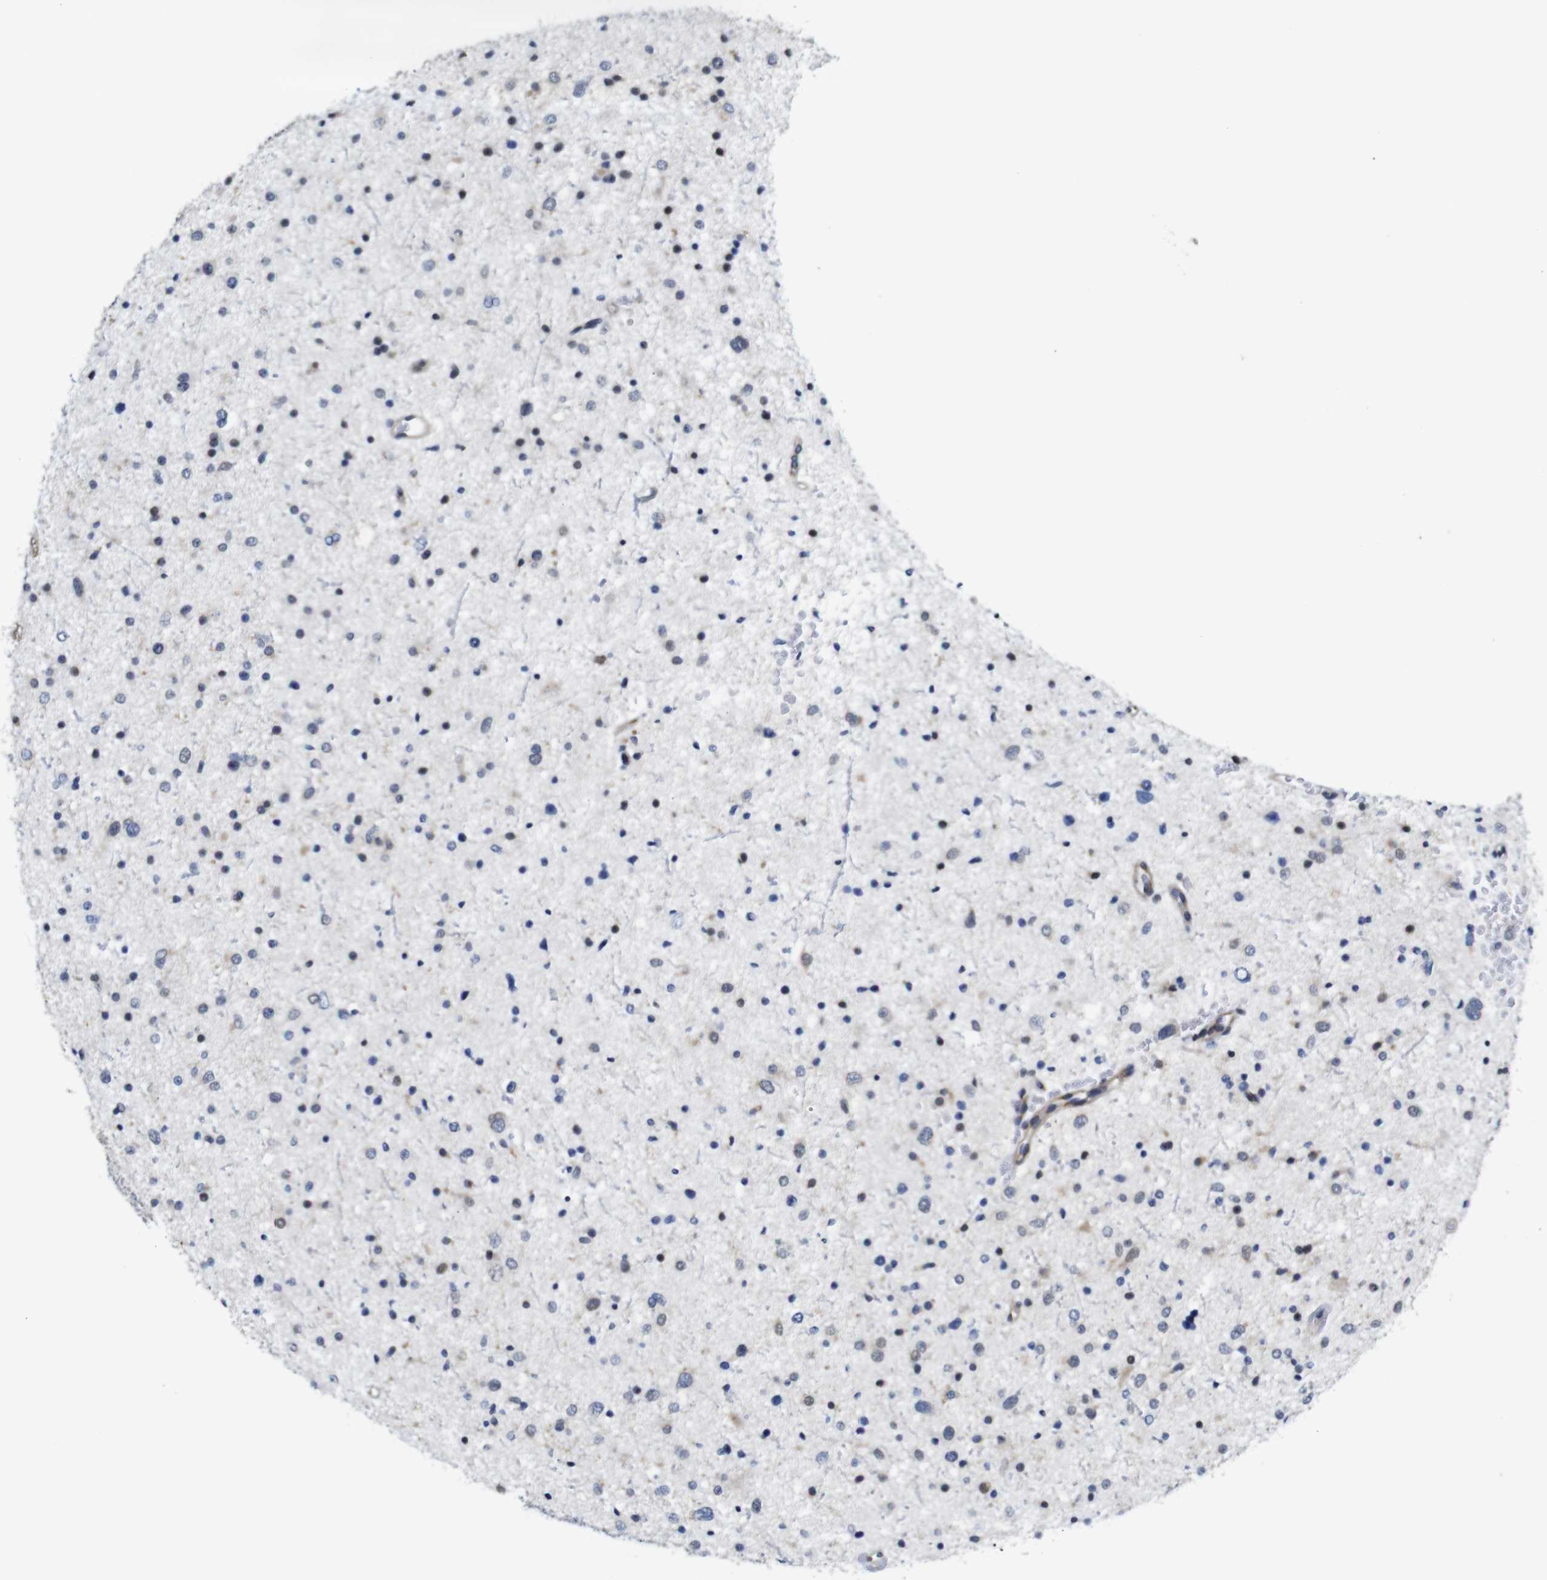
{"staining": {"intensity": "negative", "quantity": "none", "location": "none"}, "tissue": "glioma", "cell_type": "Tumor cells", "image_type": "cancer", "snomed": [{"axis": "morphology", "description": "Glioma, malignant, Low grade"}, {"axis": "topography", "description": "Brain"}], "caption": "This is an immunohistochemistry photomicrograph of malignant low-grade glioma. There is no staining in tumor cells.", "gene": "FURIN", "patient": {"sex": "female", "age": 37}}